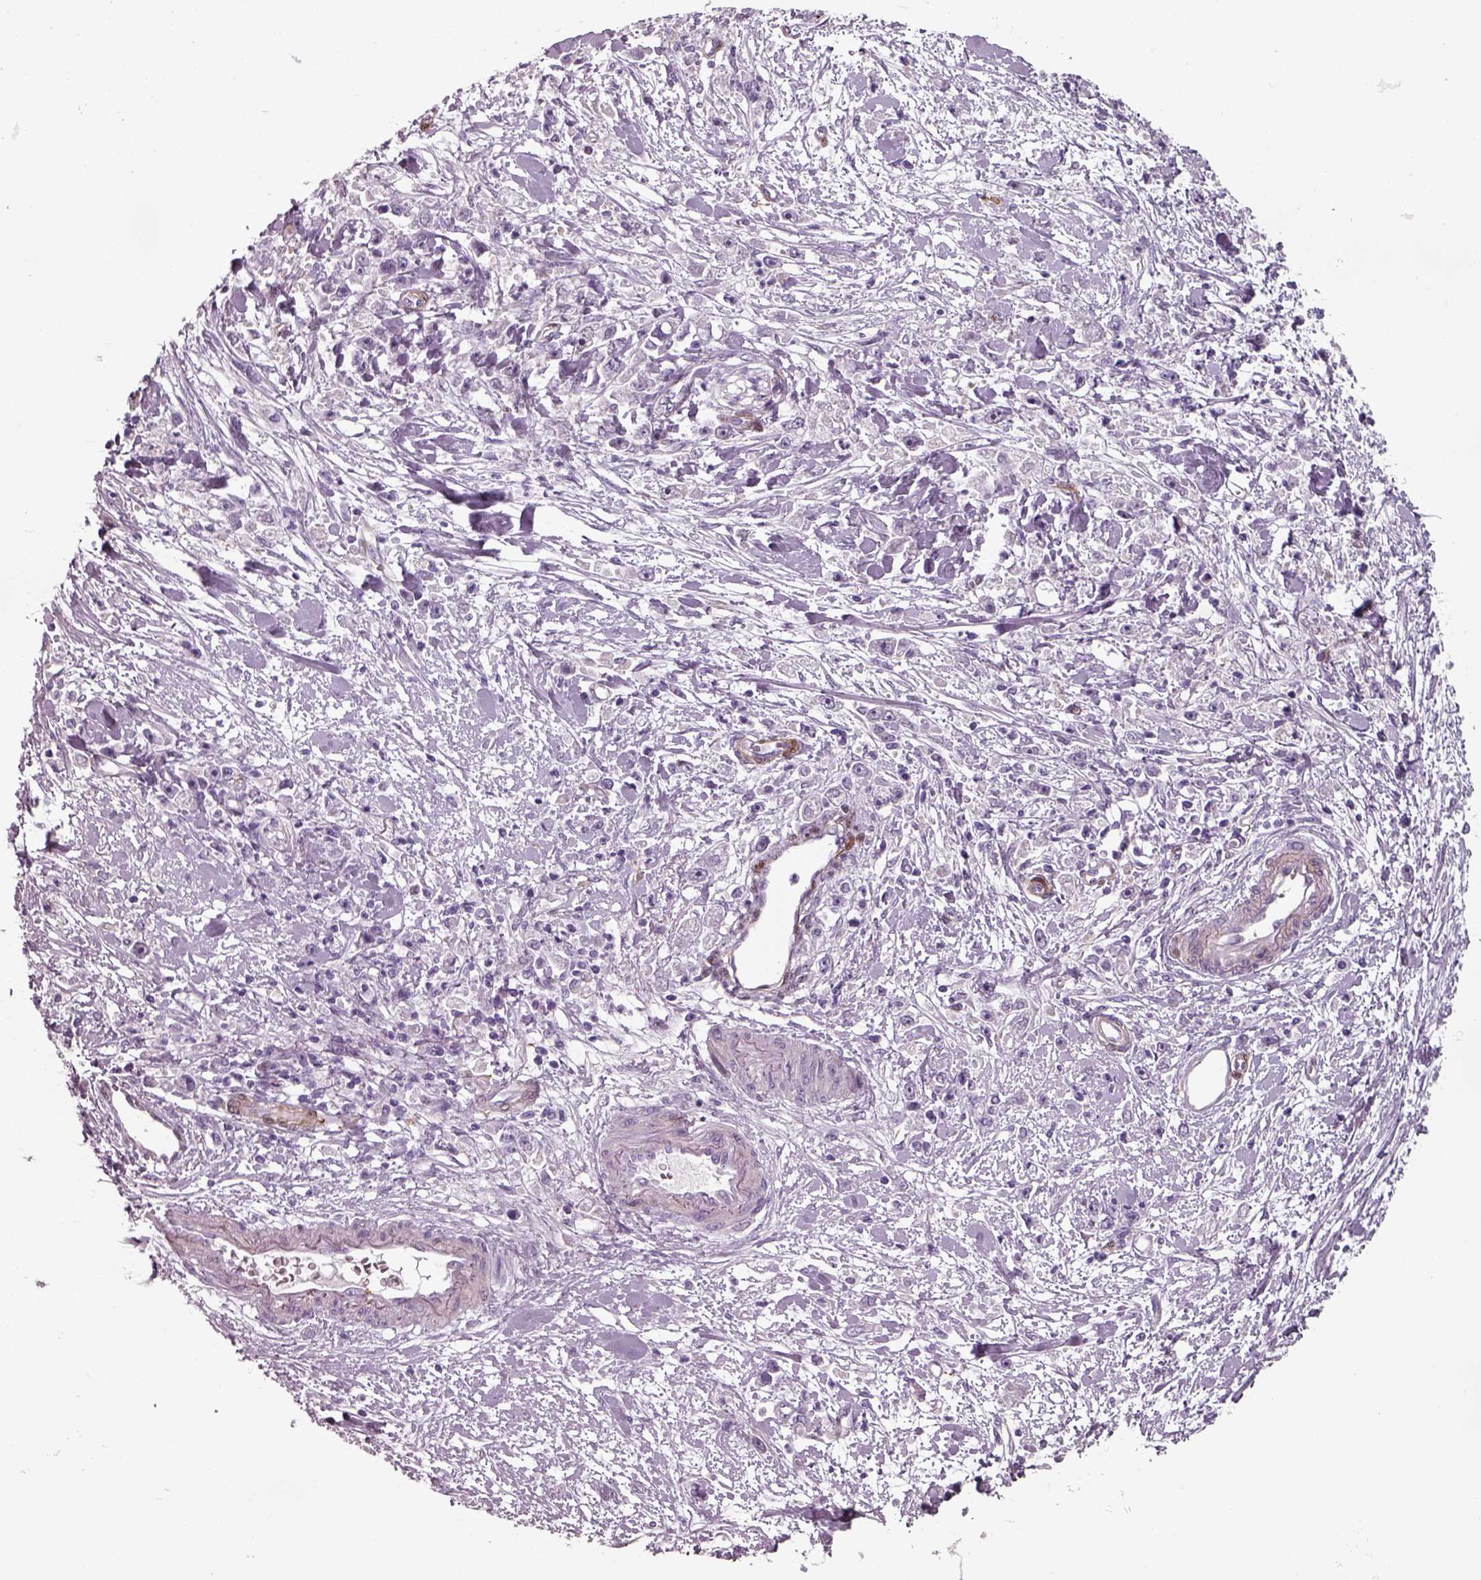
{"staining": {"intensity": "negative", "quantity": "none", "location": "none"}, "tissue": "stomach cancer", "cell_type": "Tumor cells", "image_type": "cancer", "snomed": [{"axis": "morphology", "description": "Adenocarcinoma, NOS"}, {"axis": "topography", "description": "Stomach"}], "caption": "The histopathology image reveals no staining of tumor cells in stomach cancer (adenocarcinoma).", "gene": "ISYNA1", "patient": {"sex": "female", "age": 59}}